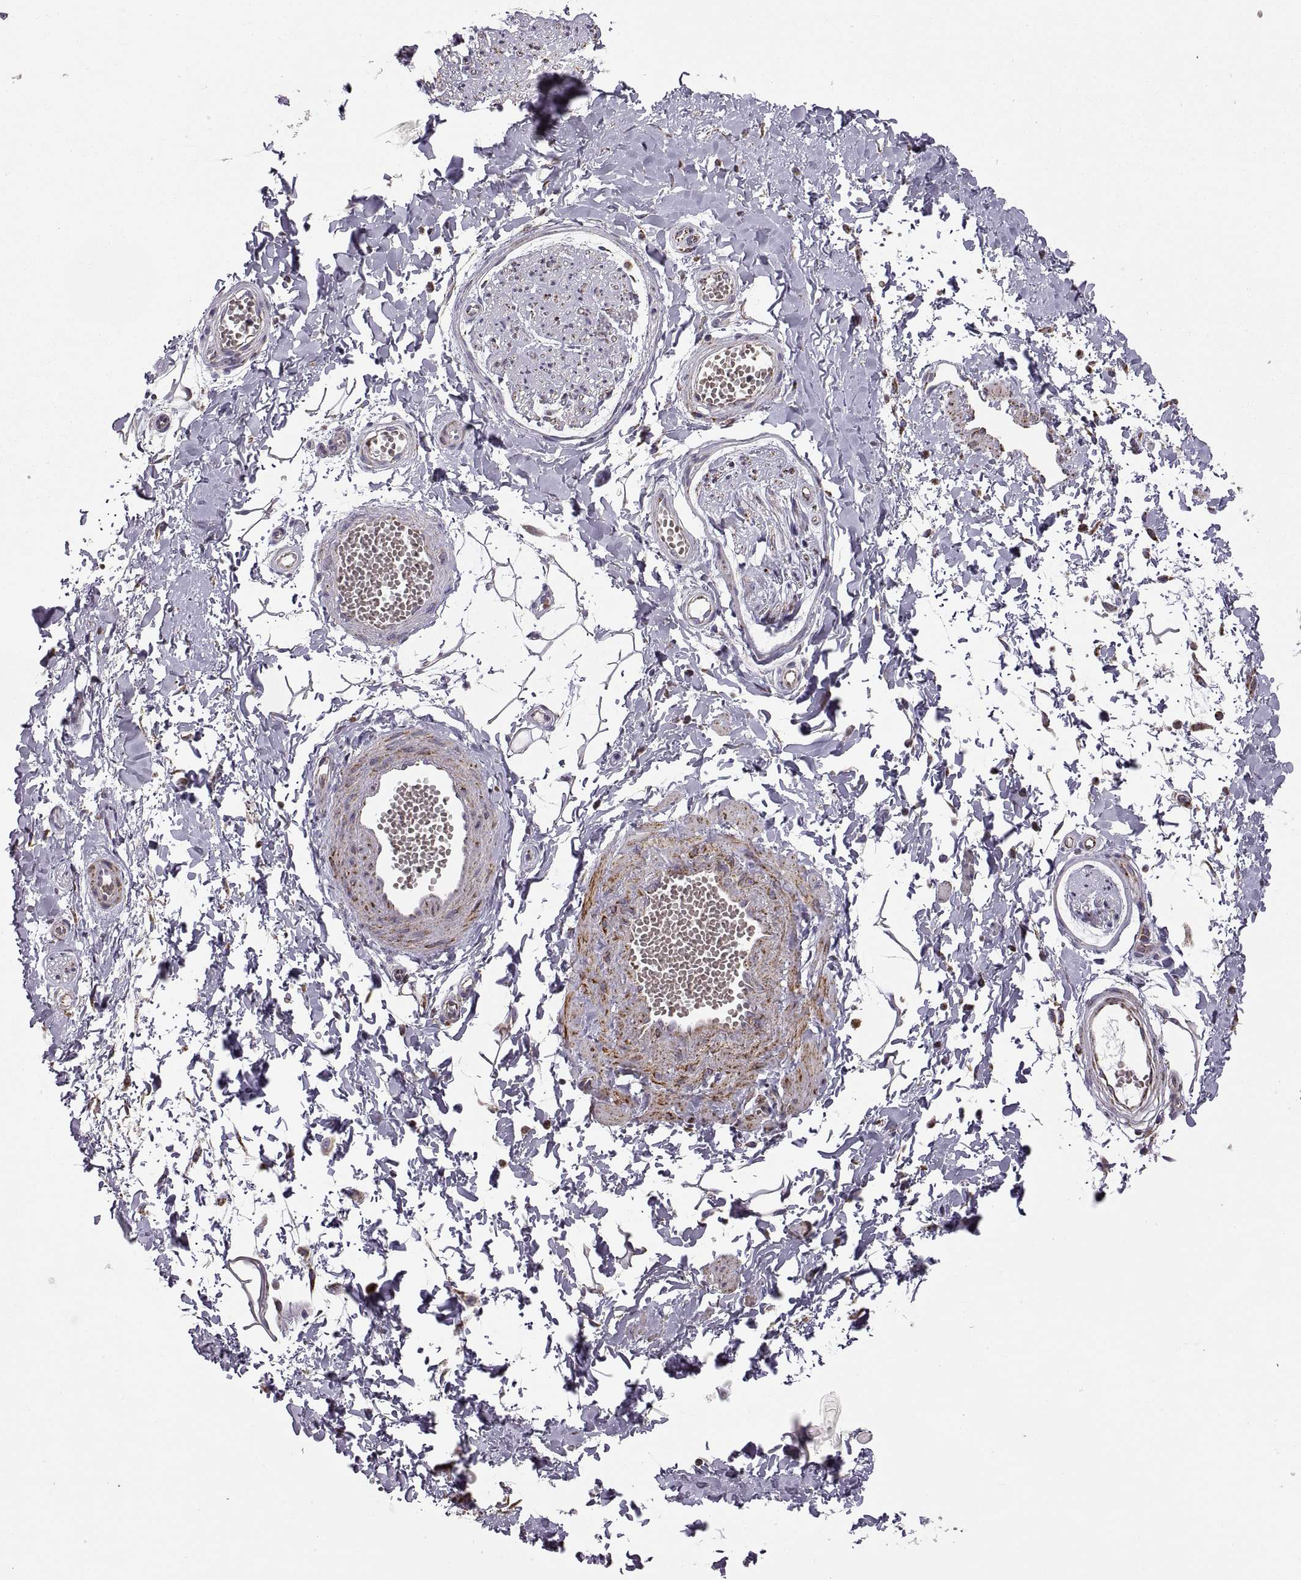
{"staining": {"intensity": "negative", "quantity": "none", "location": "none"}, "tissue": "adipose tissue", "cell_type": "Adipocytes", "image_type": "normal", "snomed": [{"axis": "morphology", "description": "Normal tissue, NOS"}, {"axis": "topography", "description": "Smooth muscle"}, {"axis": "topography", "description": "Peripheral nerve tissue"}], "caption": "An immunohistochemistry micrograph of normal adipose tissue is shown. There is no staining in adipocytes of adipose tissue. (IHC, brightfield microscopy, high magnification).", "gene": "ARSD", "patient": {"sex": "male", "age": 22}}